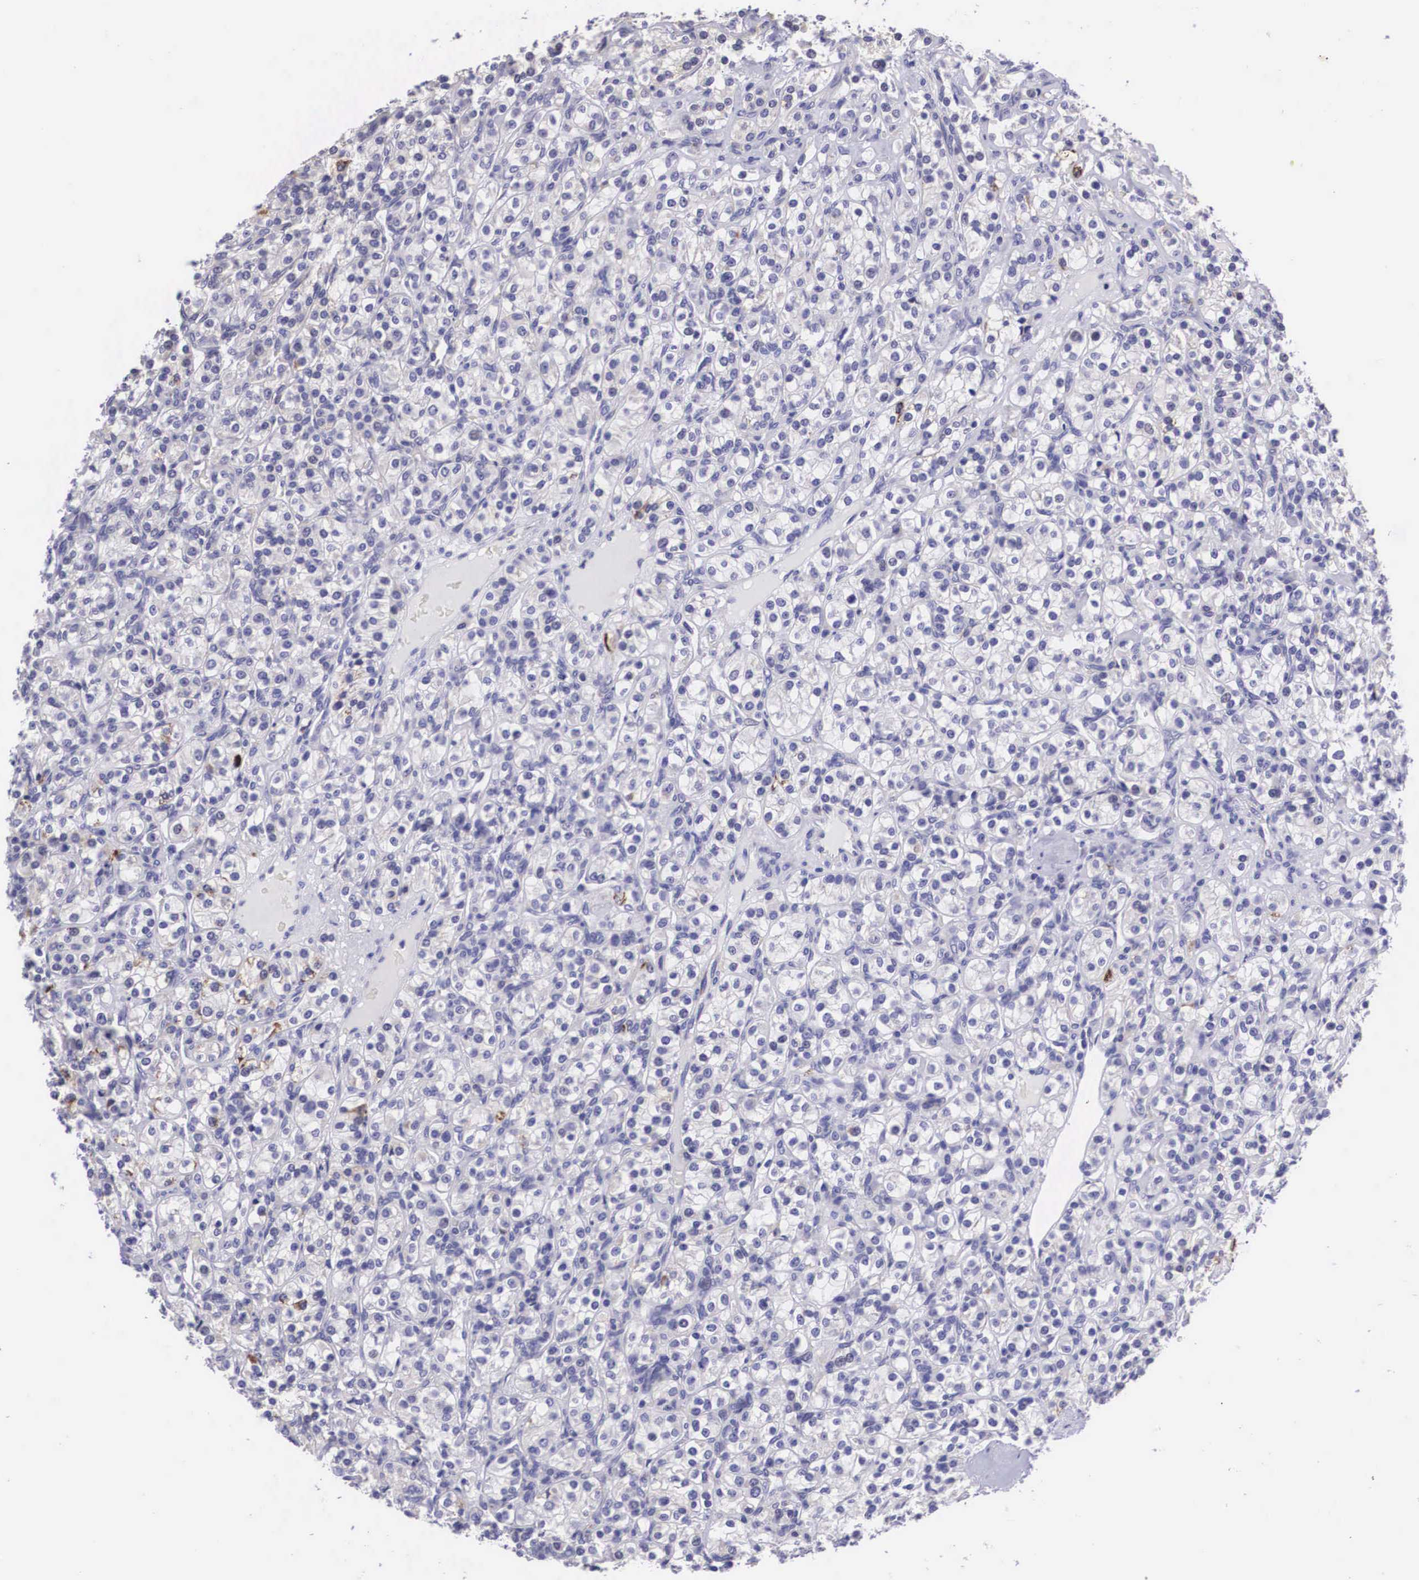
{"staining": {"intensity": "moderate", "quantity": "<25%", "location": "cytoplasmic/membranous"}, "tissue": "renal cancer", "cell_type": "Tumor cells", "image_type": "cancer", "snomed": [{"axis": "morphology", "description": "Adenocarcinoma, NOS"}, {"axis": "topography", "description": "Kidney"}], "caption": "IHC (DAB (3,3'-diaminobenzidine)) staining of renal cancer (adenocarcinoma) displays moderate cytoplasmic/membranous protein positivity in approximately <25% of tumor cells.", "gene": "ARG2", "patient": {"sex": "male", "age": 77}}